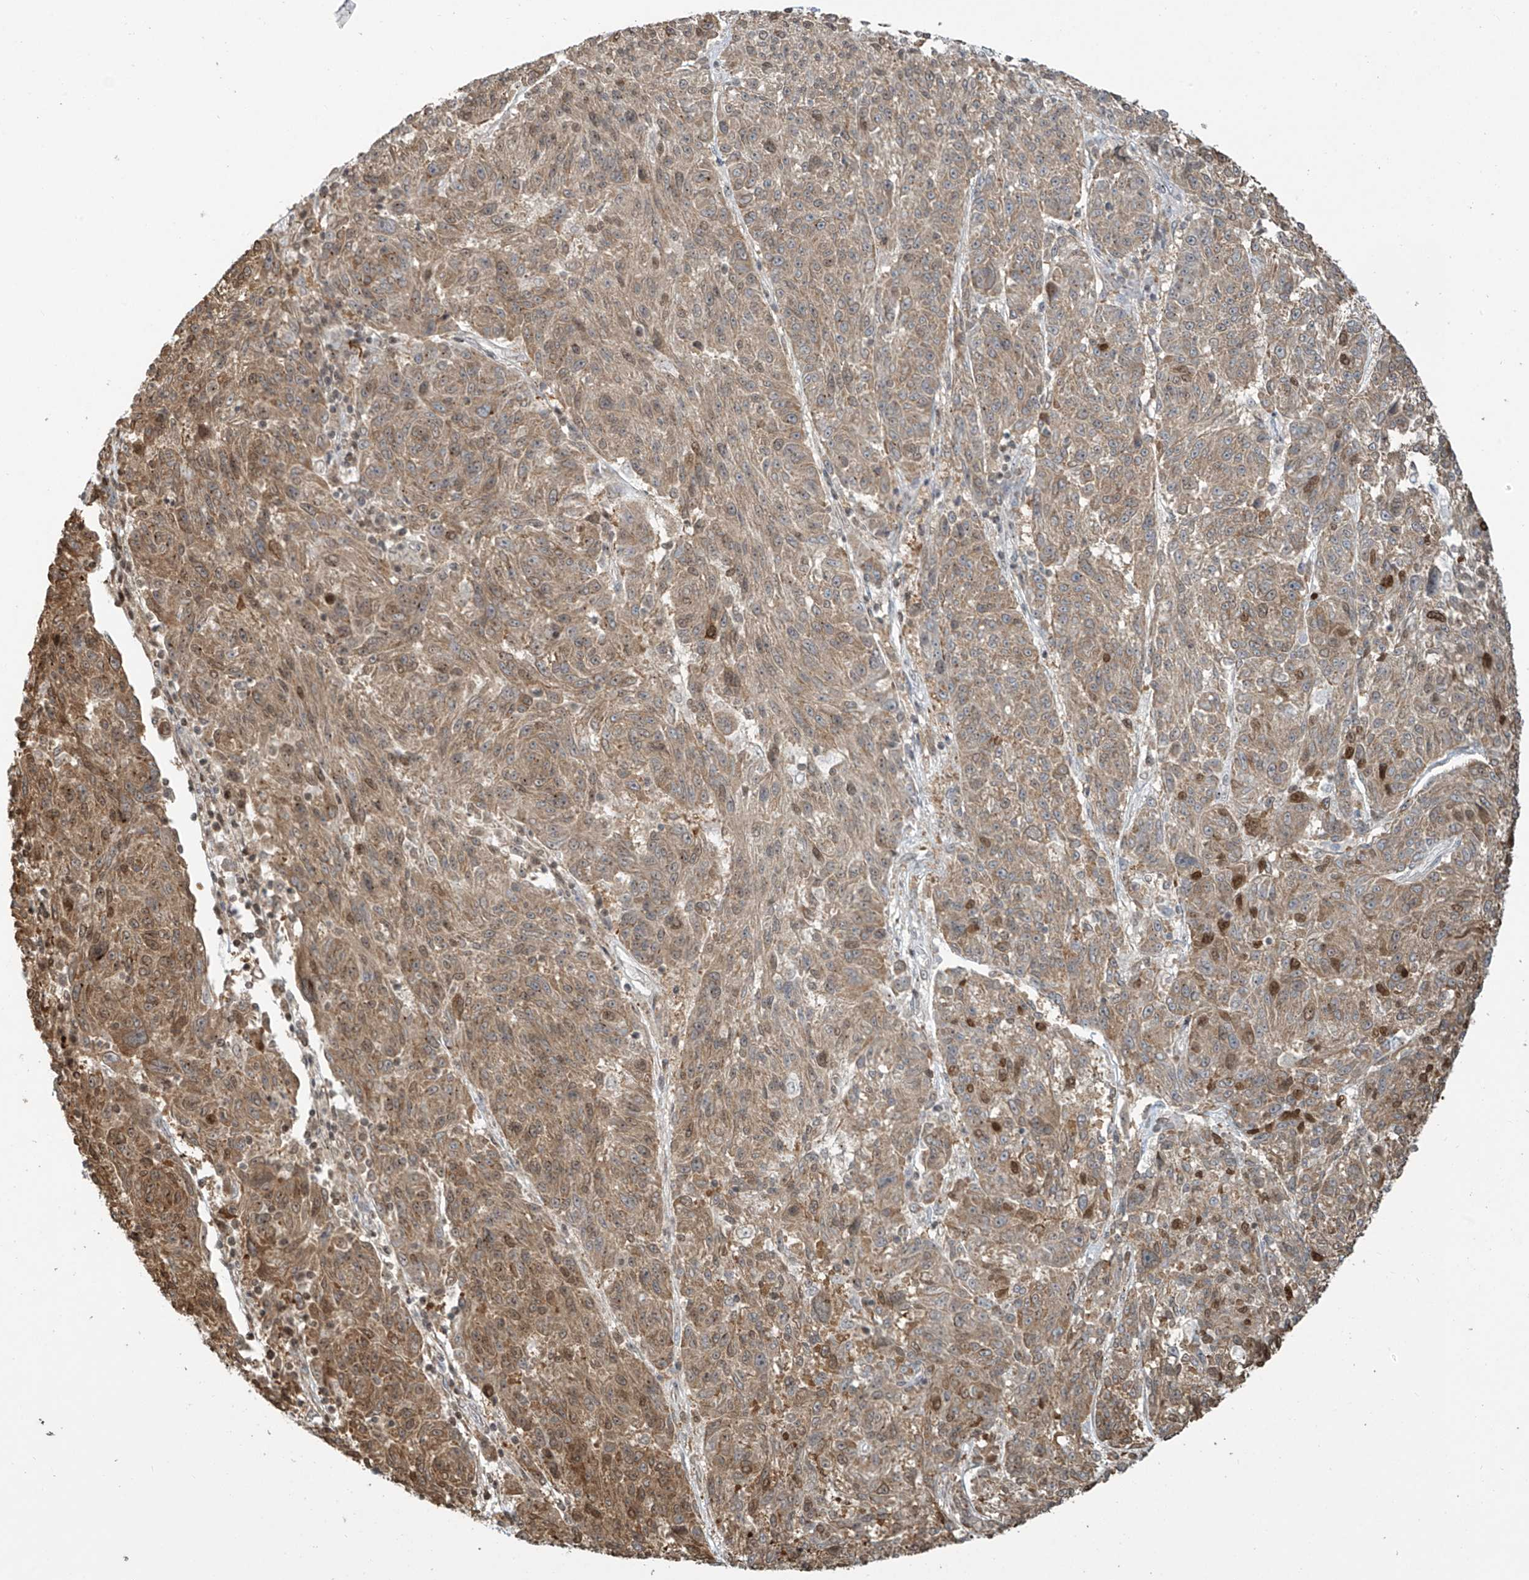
{"staining": {"intensity": "moderate", "quantity": ">75%", "location": "cytoplasmic/membranous"}, "tissue": "melanoma", "cell_type": "Tumor cells", "image_type": "cancer", "snomed": [{"axis": "morphology", "description": "Malignant melanoma, NOS"}, {"axis": "topography", "description": "Skin"}], "caption": "Tumor cells demonstrate medium levels of moderate cytoplasmic/membranous expression in about >75% of cells in malignant melanoma.", "gene": "VMP1", "patient": {"sex": "male", "age": 53}}